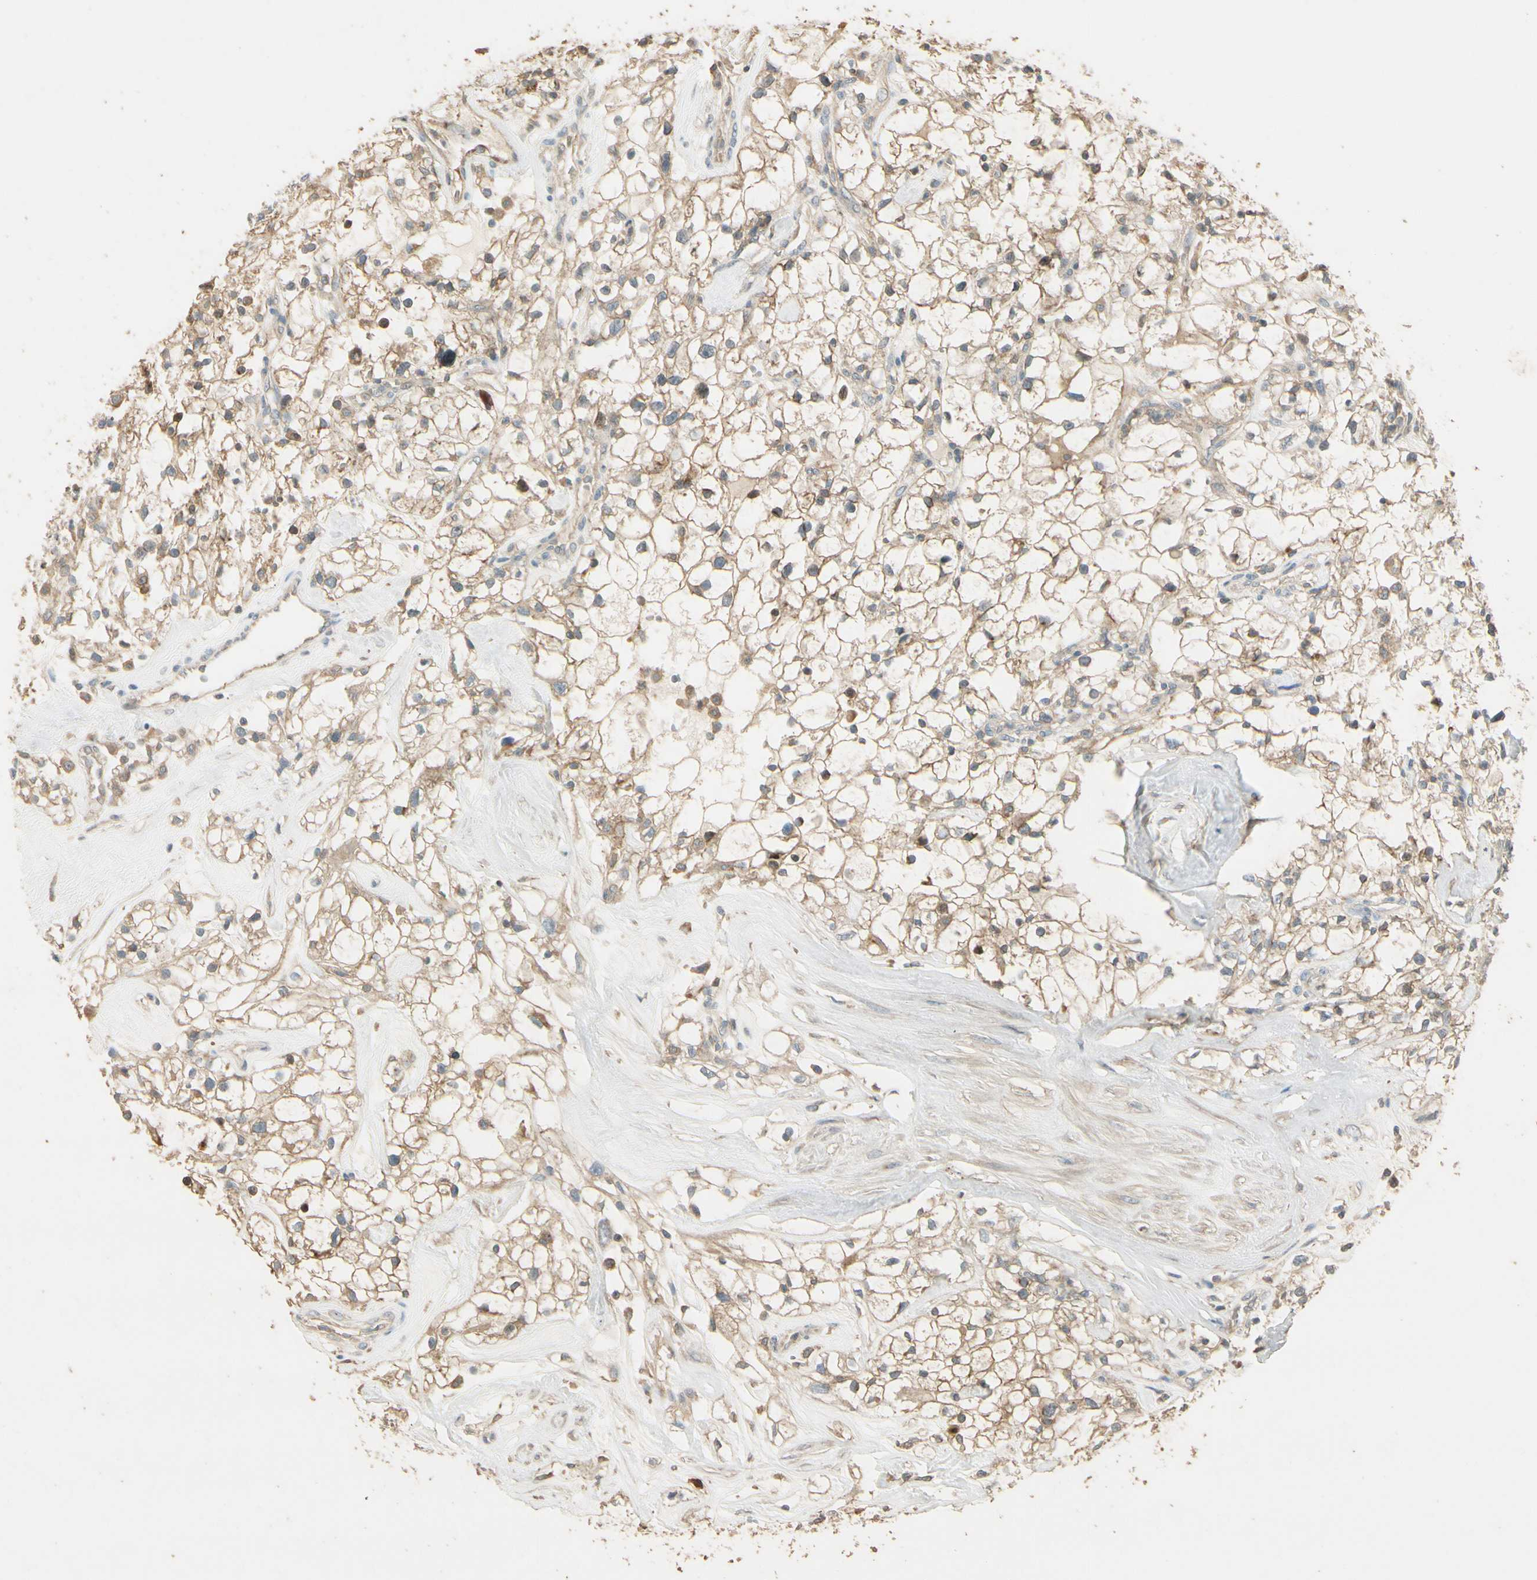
{"staining": {"intensity": "weak", "quantity": ">75%", "location": "cytoplasmic/membranous"}, "tissue": "renal cancer", "cell_type": "Tumor cells", "image_type": "cancer", "snomed": [{"axis": "morphology", "description": "Adenocarcinoma, NOS"}, {"axis": "topography", "description": "Kidney"}], "caption": "Immunohistochemistry of renal cancer (adenocarcinoma) exhibits low levels of weak cytoplasmic/membranous staining in about >75% of tumor cells.", "gene": "PLXNA1", "patient": {"sex": "female", "age": 60}}